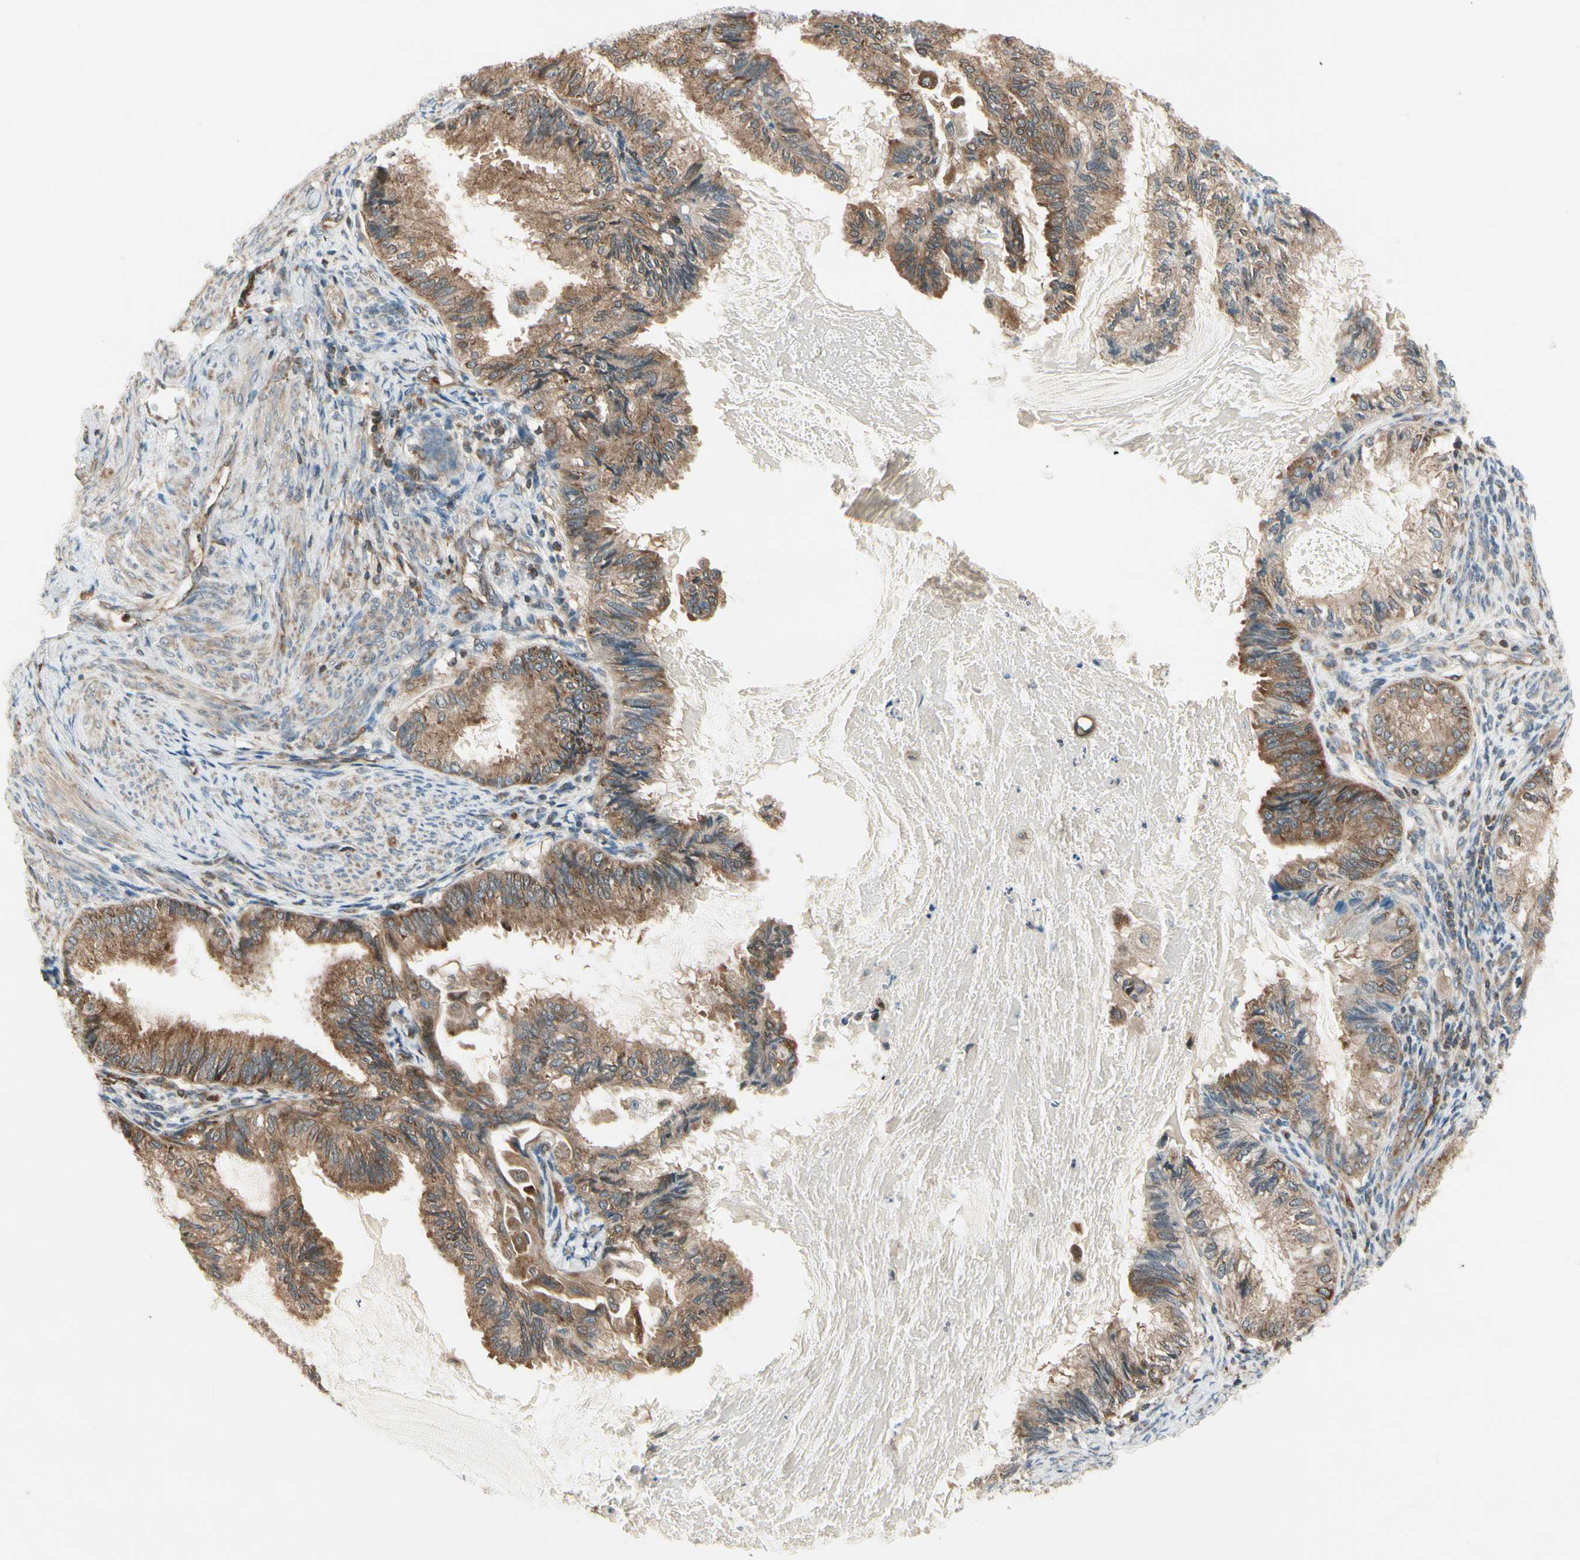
{"staining": {"intensity": "moderate", "quantity": ">75%", "location": "cytoplasmic/membranous"}, "tissue": "cervical cancer", "cell_type": "Tumor cells", "image_type": "cancer", "snomed": [{"axis": "morphology", "description": "Normal tissue, NOS"}, {"axis": "morphology", "description": "Adenocarcinoma, NOS"}, {"axis": "topography", "description": "Cervix"}, {"axis": "topography", "description": "Endometrium"}], "caption": "The micrograph exhibits a brown stain indicating the presence of a protein in the cytoplasmic/membranous of tumor cells in cervical cancer.", "gene": "OXSR1", "patient": {"sex": "female", "age": 86}}